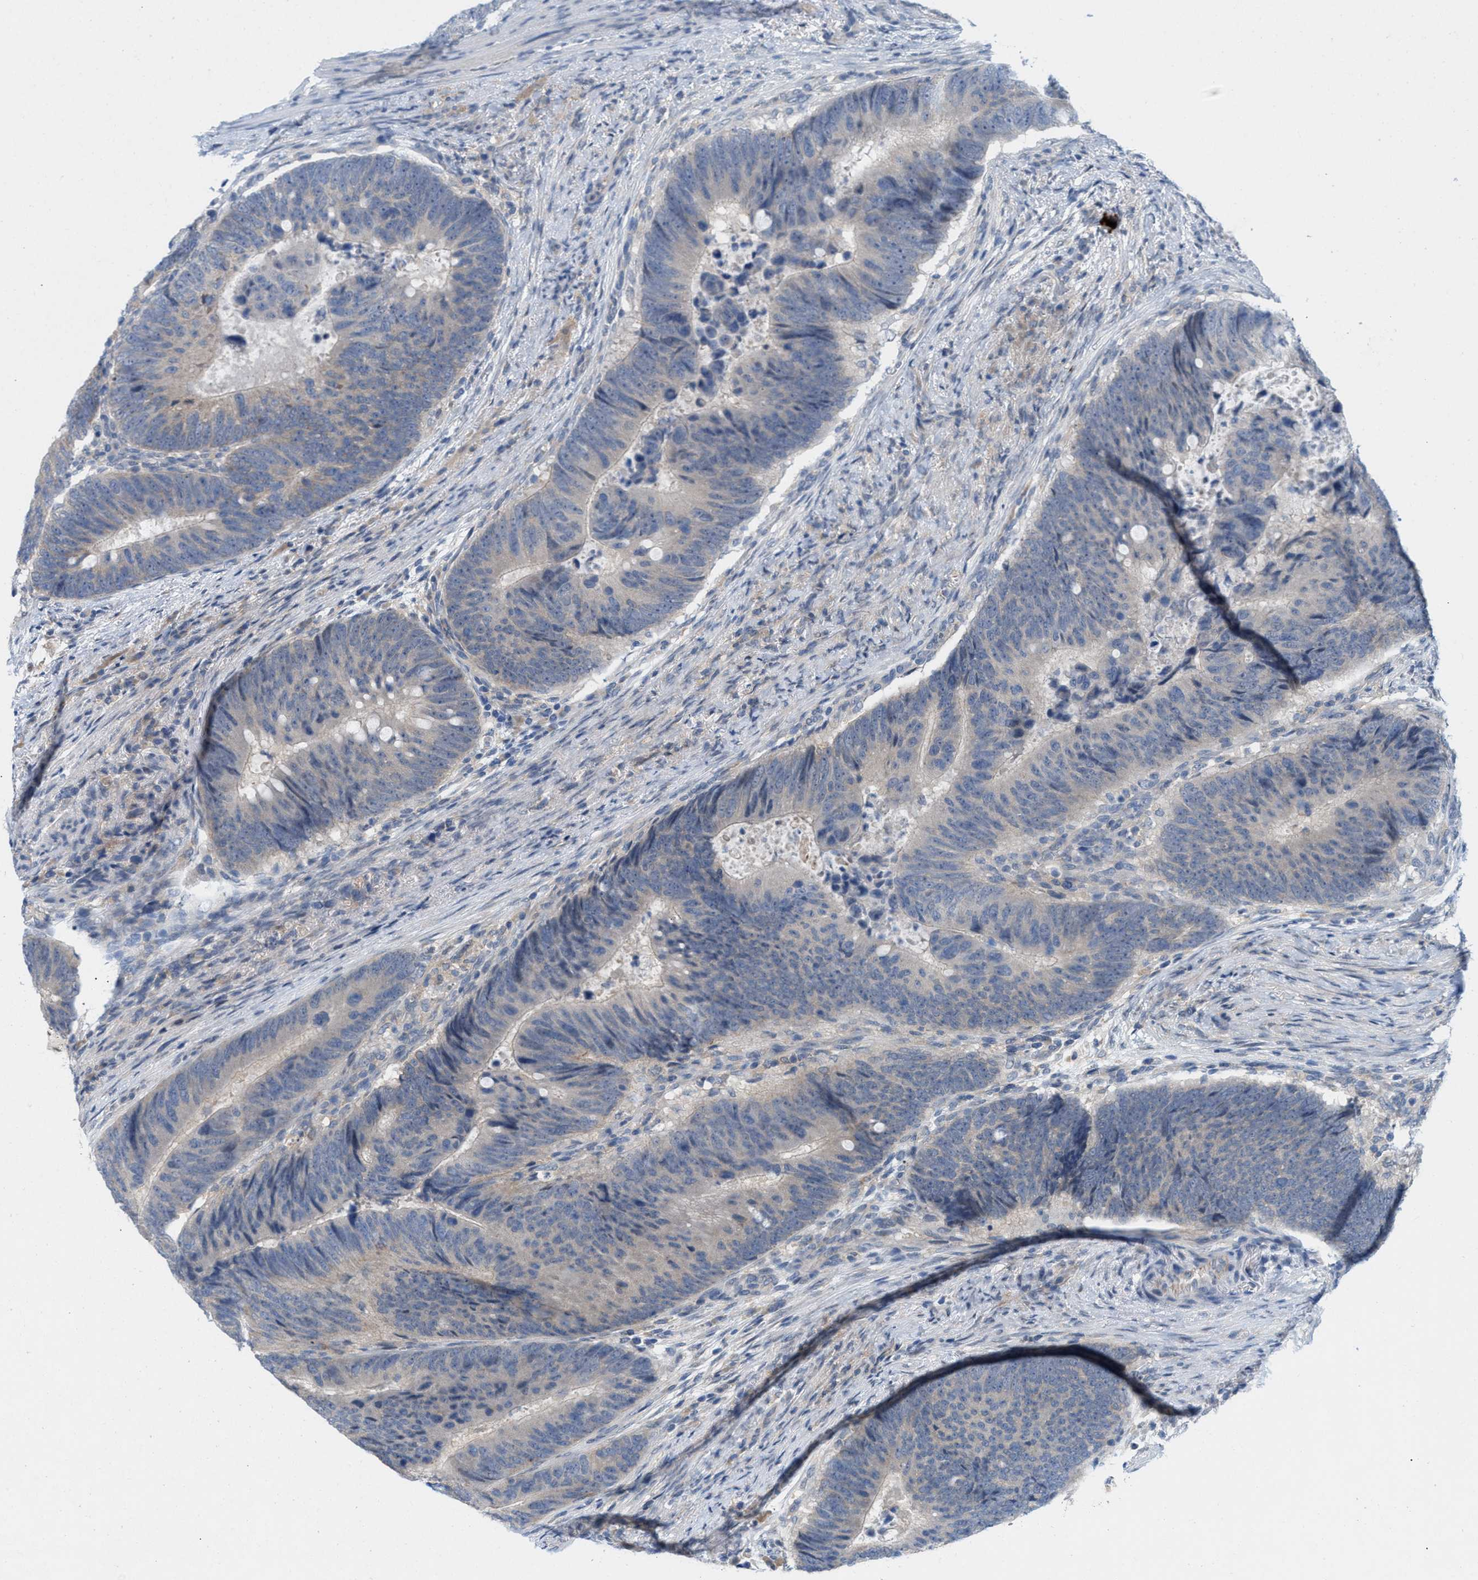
{"staining": {"intensity": "negative", "quantity": "none", "location": "none"}, "tissue": "colorectal cancer", "cell_type": "Tumor cells", "image_type": "cancer", "snomed": [{"axis": "morphology", "description": "Adenocarcinoma, NOS"}, {"axis": "topography", "description": "Colon"}], "caption": "There is no significant staining in tumor cells of colorectal cancer (adenocarcinoma). Brightfield microscopy of immunohistochemistry (IHC) stained with DAB (3,3'-diaminobenzidine) (brown) and hematoxylin (blue), captured at high magnification.", "gene": "WIPI2", "patient": {"sex": "male", "age": 56}}